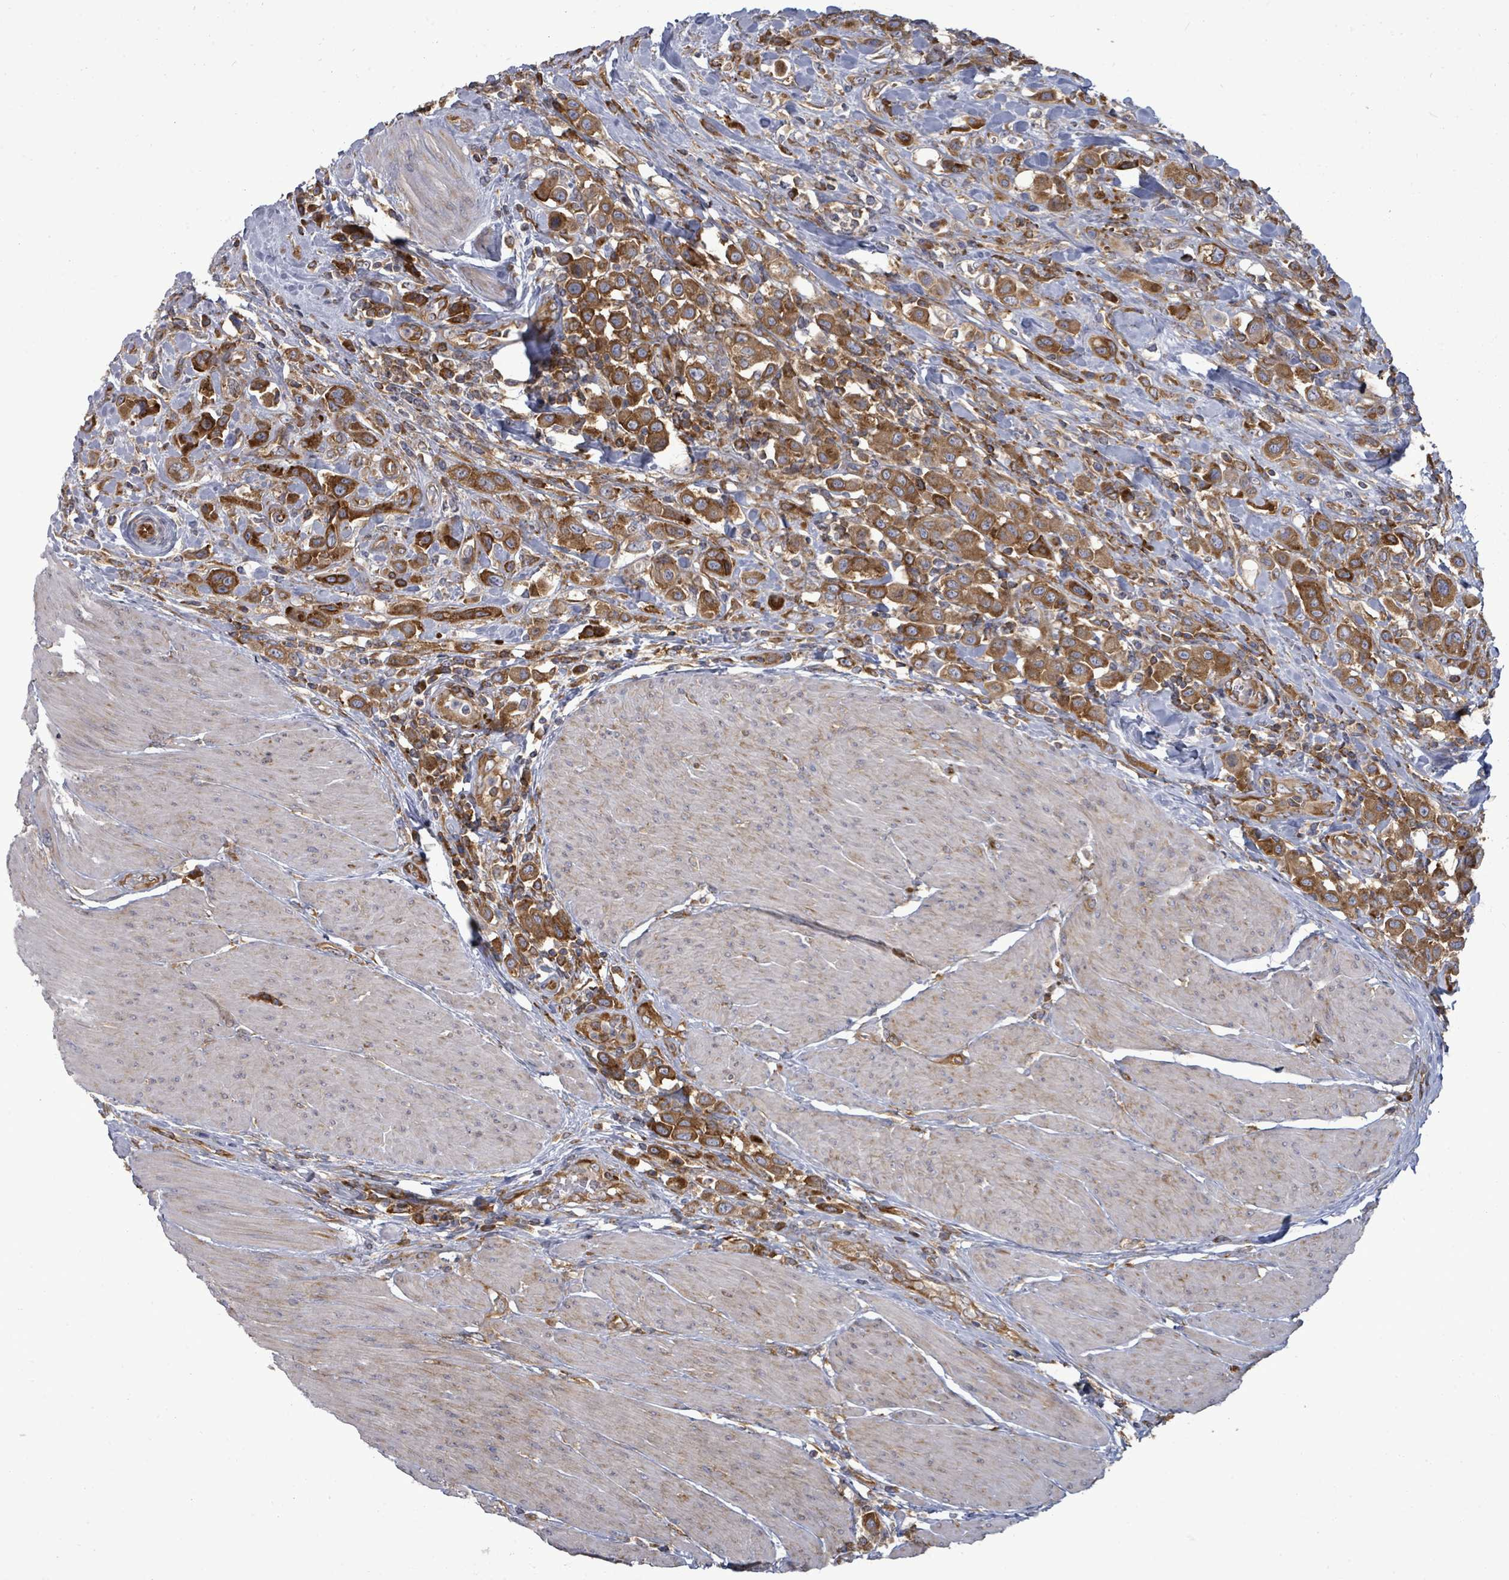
{"staining": {"intensity": "strong", "quantity": ">75%", "location": "cytoplasmic/membranous"}, "tissue": "urothelial cancer", "cell_type": "Tumor cells", "image_type": "cancer", "snomed": [{"axis": "morphology", "description": "Urothelial carcinoma, High grade"}, {"axis": "topography", "description": "Urinary bladder"}], "caption": "Protein staining reveals strong cytoplasmic/membranous staining in approximately >75% of tumor cells in urothelial cancer.", "gene": "EIF3C", "patient": {"sex": "male", "age": 50}}